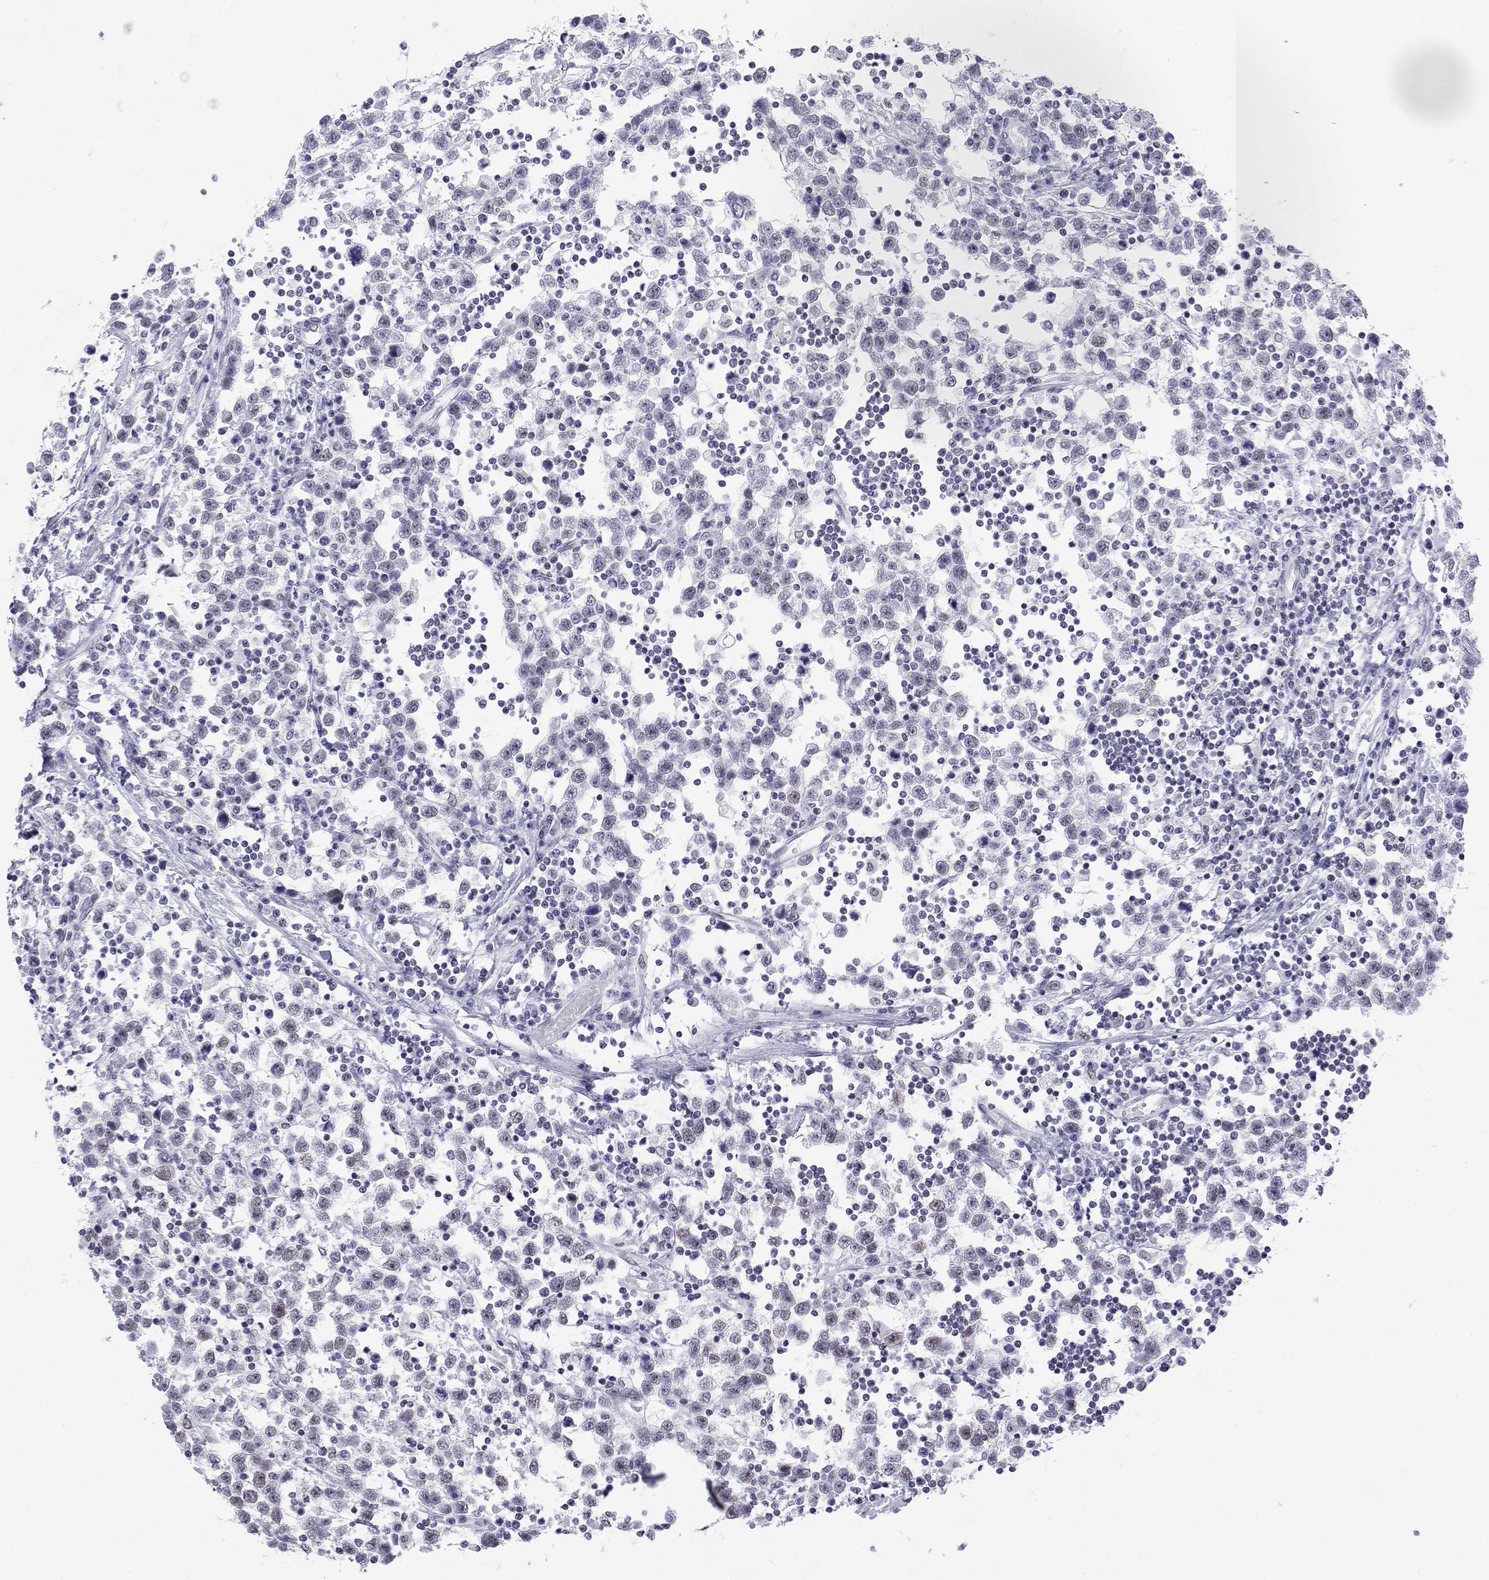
{"staining": {"intensity": "negative", "quantity": "none", "location": "none"}, "tissue": "testis cancer", "cell_type": "Tumor cells", "image_type": "cancer", "snomed": [{"axis": "morphology", "description": "Seminoma, NOS"}, {"axis": "topography", "description": "Testis"}], "caption": "This histopathology image is of testis cancer (seminoma) stained with IHC to label a protein in brown with the nuclei are counter-stained blue. There is no expression in tumor cells. (Stains: DAB IHC with hematoxylin counter stain, Microscopy: brightfield microscopy at high magnification).", "gene": "POLDIP3", "patient": {"sex": "male", "age": 34}}